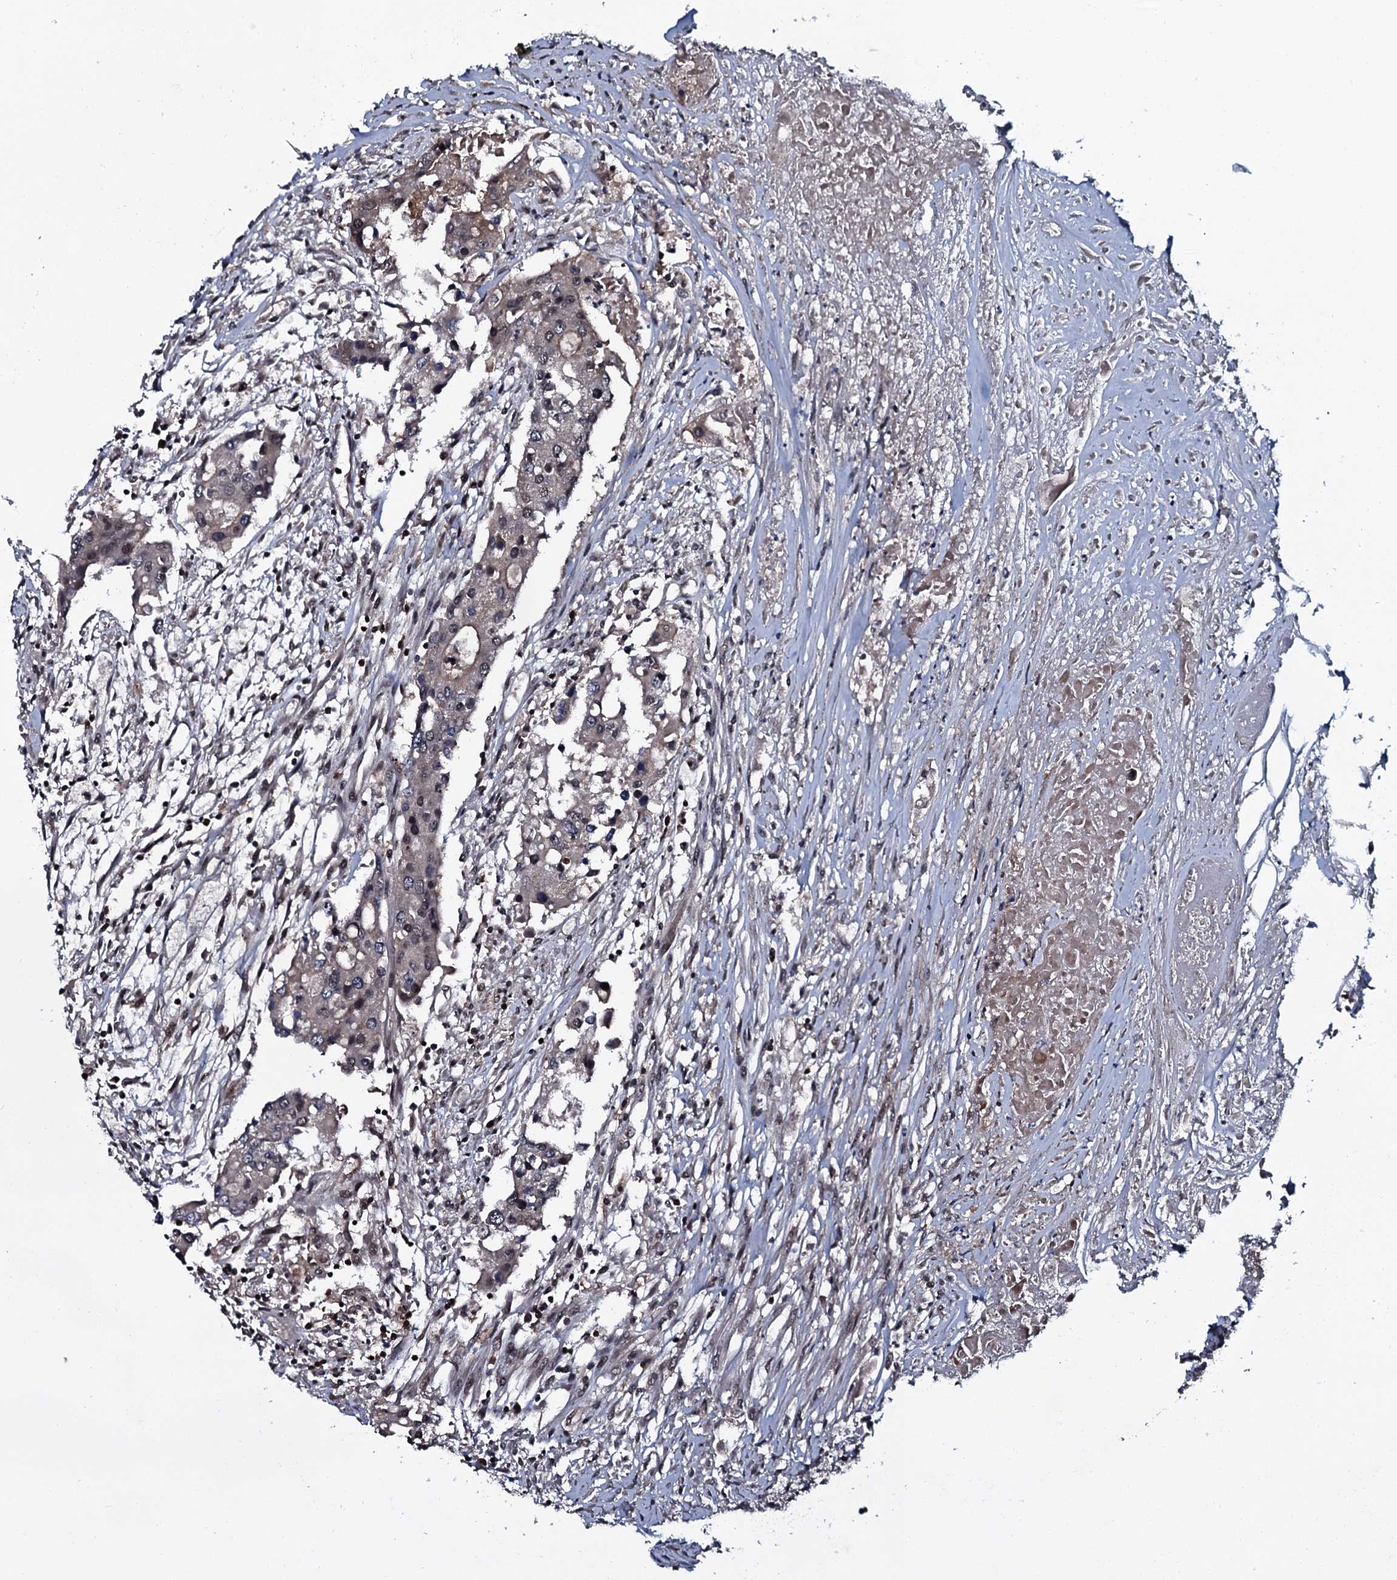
{"staining": {"intensity": "negative", "quantity": "none", "location": "none"}, "tissue": "colorectal cancer", "cell_type": "Tumor cells", "image_type": "cancer", "snomed": [{"axis": "morphology", "description": "Adenocarcinoma, NOS"}, {"axis": "topography", "description": "Colon"}], "caption": "Immunohistochemistry image of adenocarcinoma (colorectal) stained for a protein (brown), which displays no staining in tumor cells.", "gene": "HDDC3", "patient": {"sex": "male", "age": 77}}